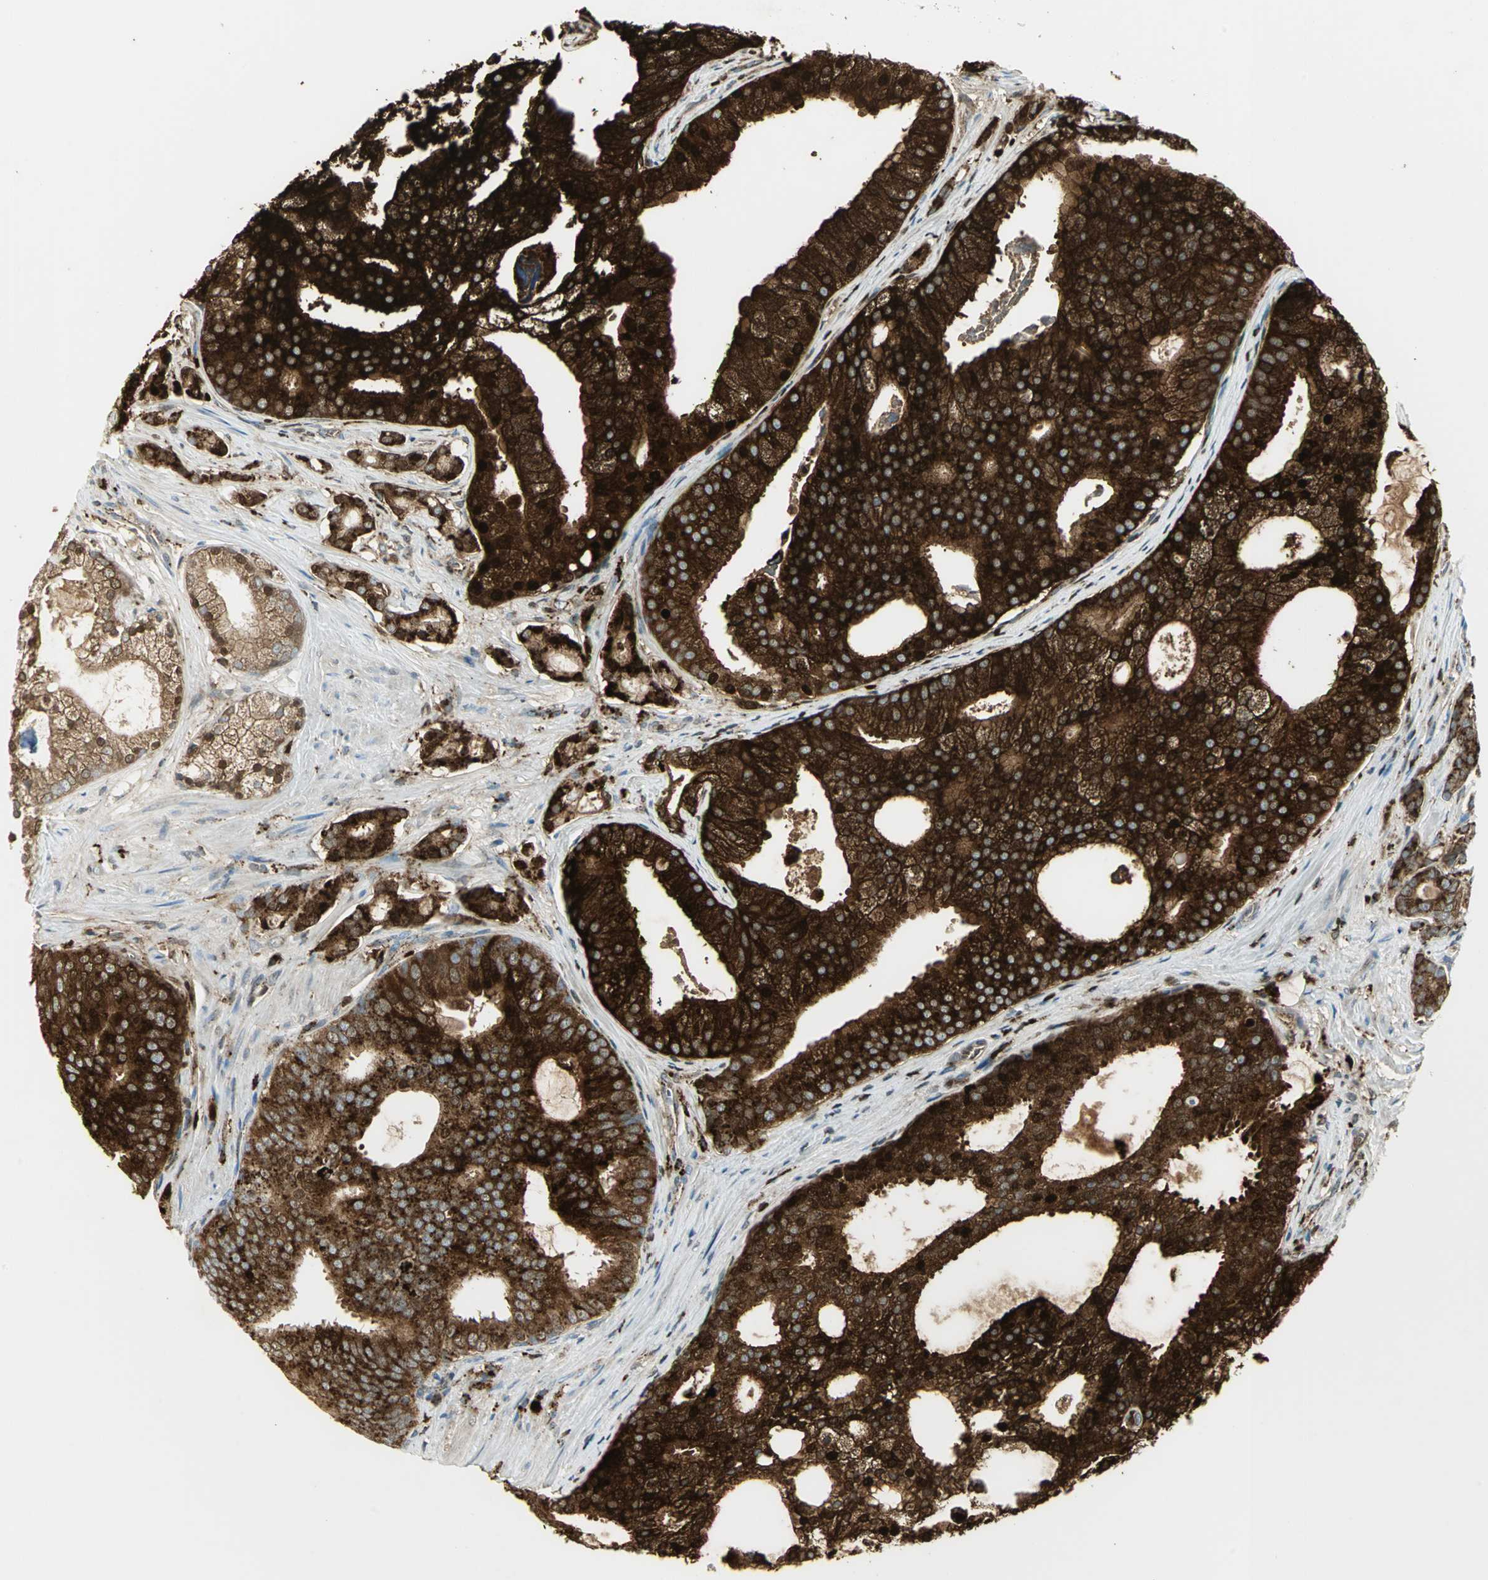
{"staining": {"intensity": "strong", "quantity": ">75%", "location": "cytoplasmic/membranous"}, "tissue": "prostate cancer", "cell_type": "Tumor cells", "image_type": "cancer", "snomed": [{"axis": "morphology", "description": "Adenocarcinoma, Low grade"}, {"axis": "topography", "description": "Prostate"}], "caption": "IHC of human prostate cancer displays high levels of strong cytoplasmic/membranous expression in approximately >75% of tumor cells.", "gene": "ARSA", "patient": {"sex": "male", "age": 58}}